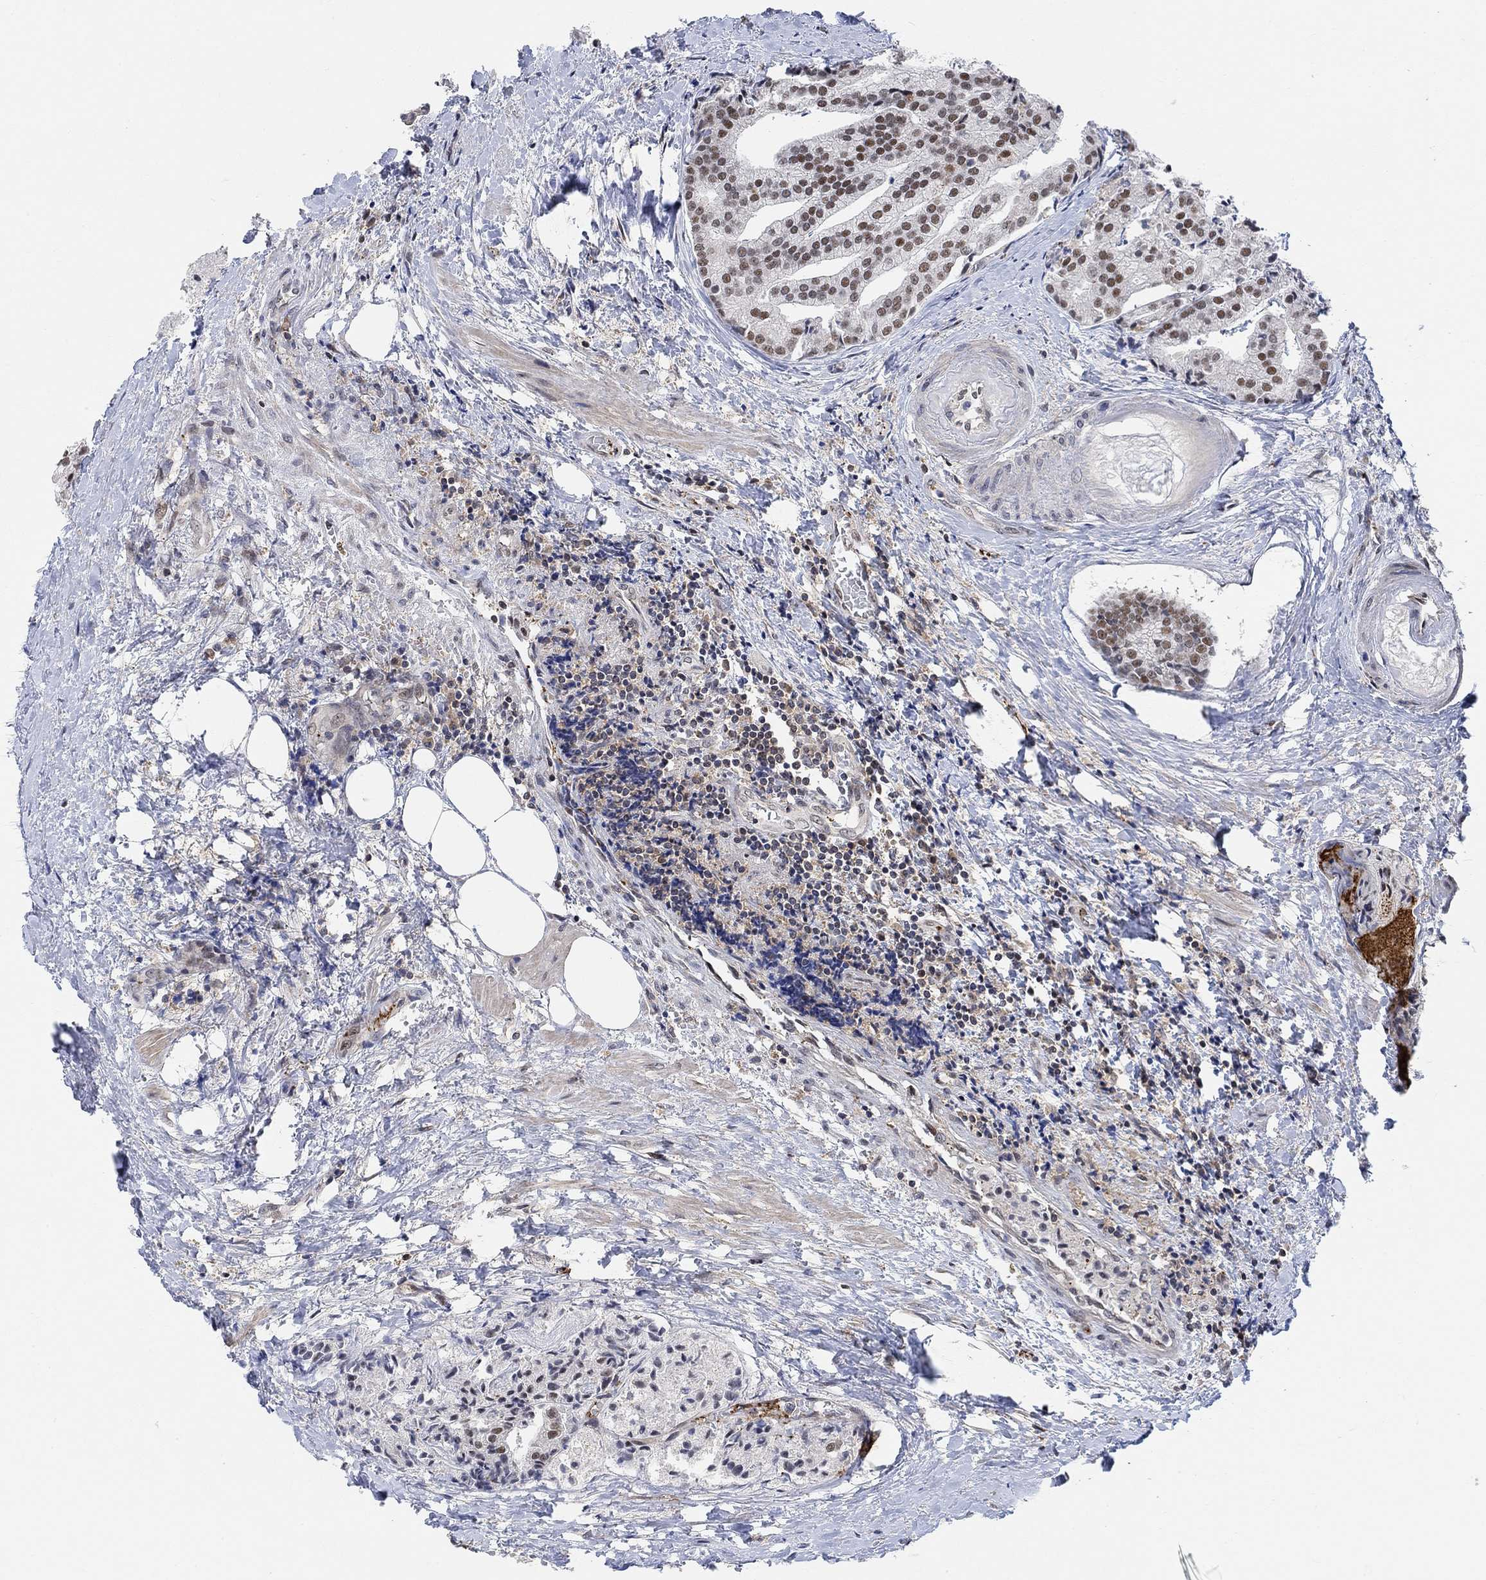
{"staining": {"intensity": "strong", "quantity": "25%-75%", "location": "nuclear"}, "tissue": "prostate cancer", "cell_type": "Tumor cells", "image_type": "cancer", "snomed": [{"axis": "morphology", "description": "Adenocarcinoma, NOS"}, {"axis": "topography", "description": "Prostate and seminal vesicle, NOS"}, {"axis": "topography", "description": "Prostate"}], "caption": "IHC (DAB) staining of prostate cancer displays strong nuclear protein expression in about 25%-75% of tumor cells.", "gene": "PWWP2B", "patient": {"sex": "male", "age": 44}}